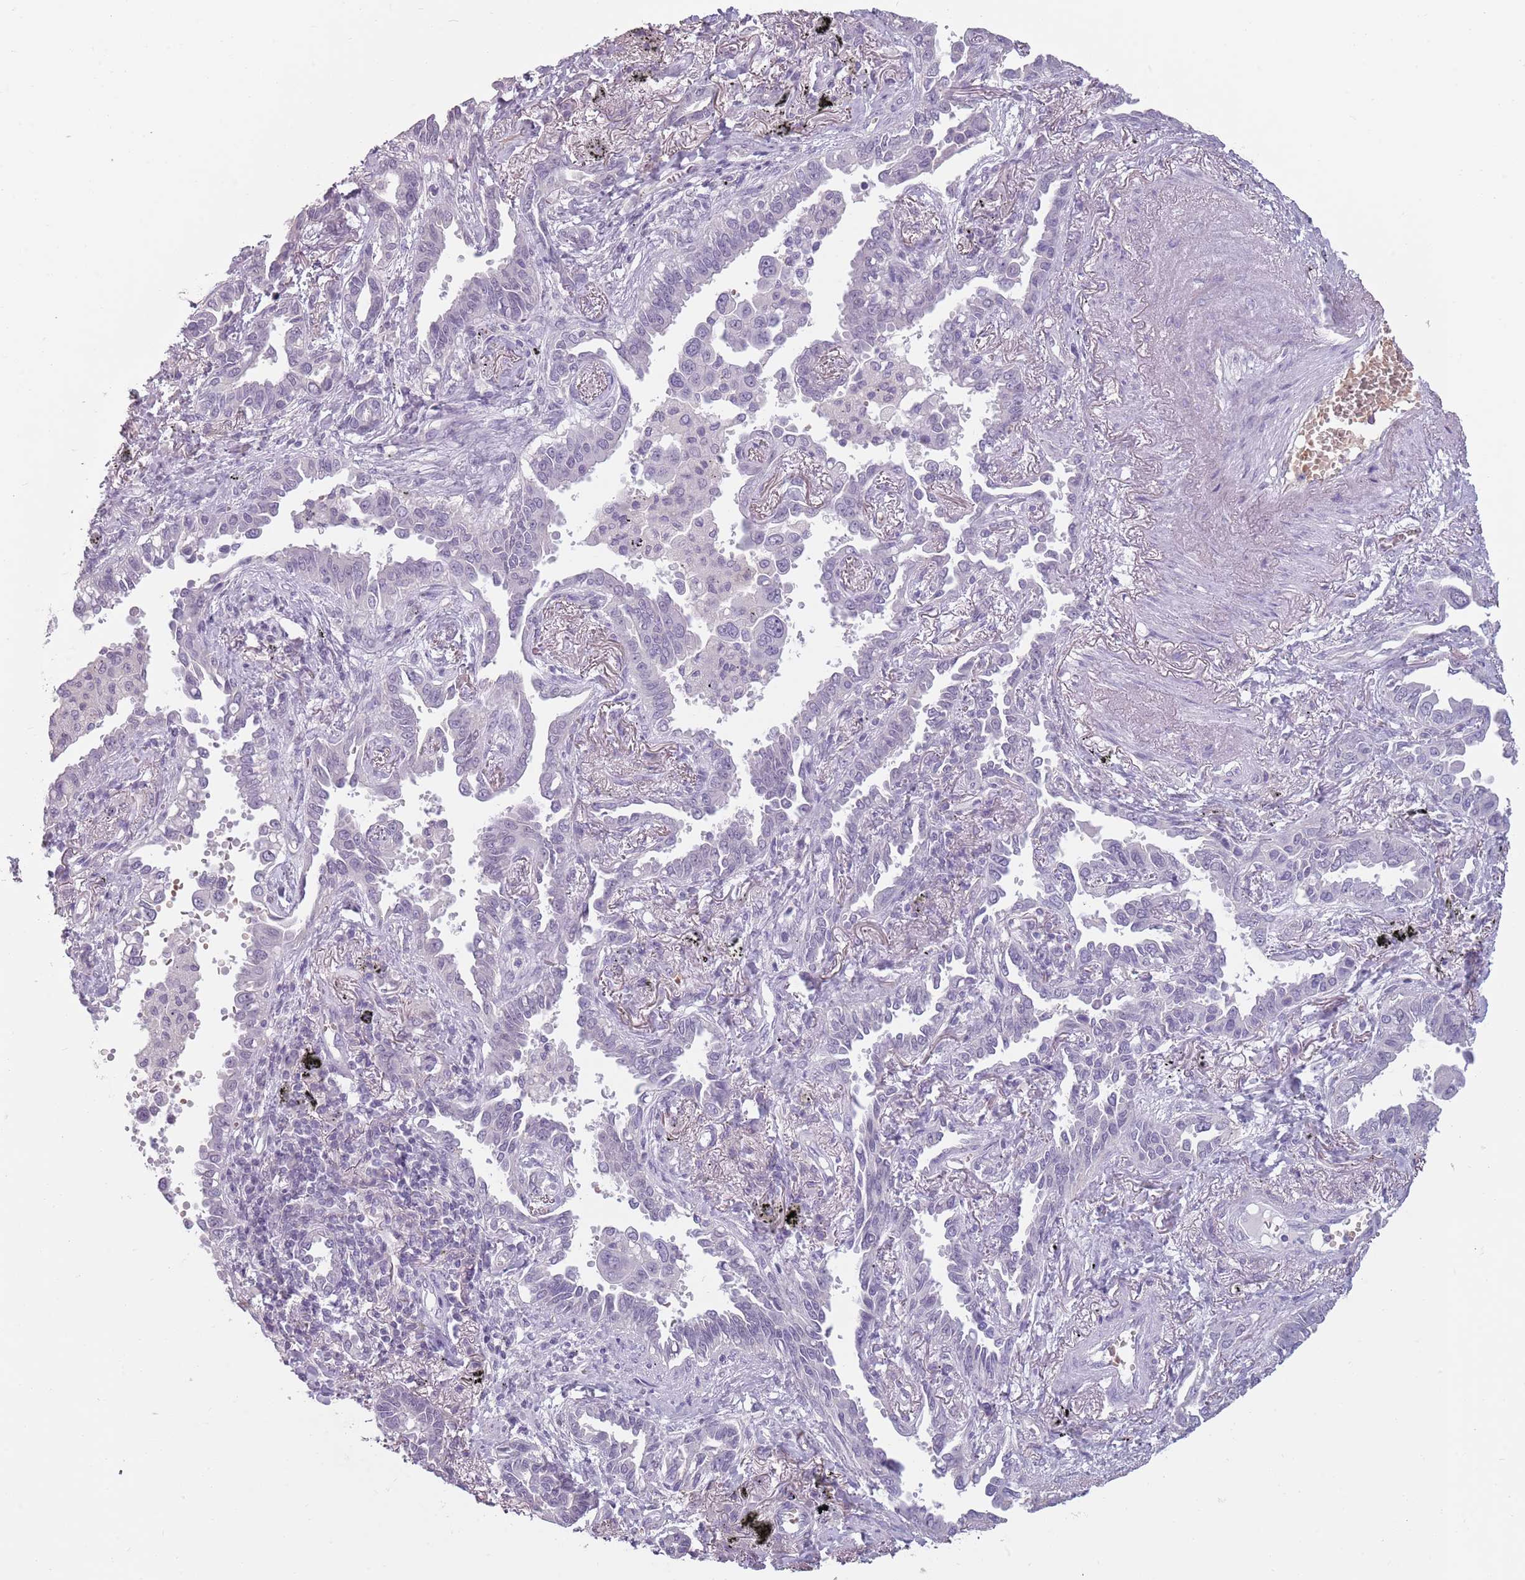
{"staining": {"intensity": "negative", "quantity": "none", "location": "none"}, "tissue": "lung cancer", "cell_type": "Tumor cells", "image_type": "cancer", "snomed": [{"axis": "morphology", "description": "Adenocarcinoma, NOS"}, {"axis": "topography", "description": "Lung"}], "caption": "Adenocarcinoma (lung) was stained to show a protein in brown. There is no significant expression in tumor cells.", "gene": "PIEZO1", "patient": {"sex": "male", "age": 67}}